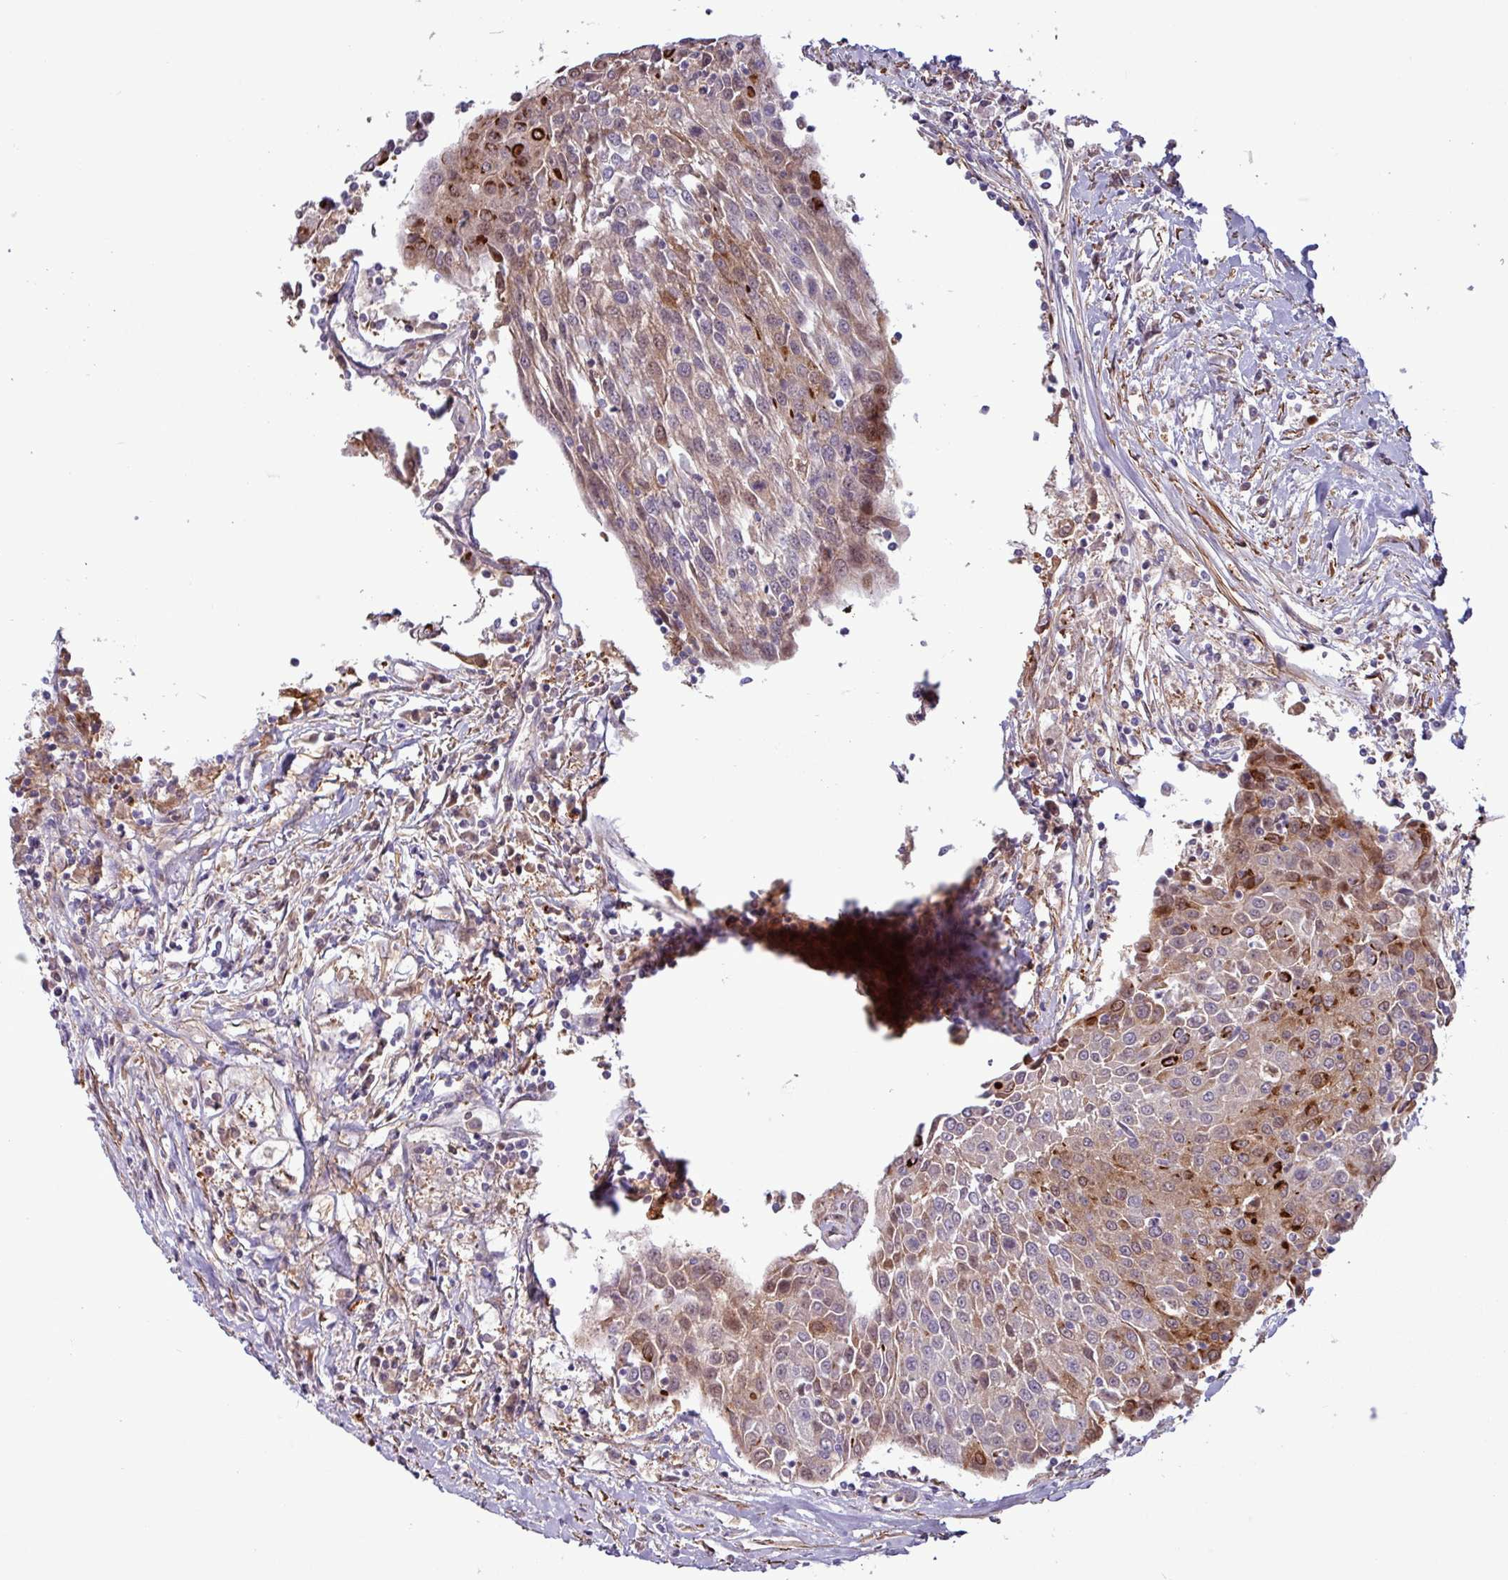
{"staining": {"intensity": "moderate", "quantity": "<25%", "location": "cytoplasmic/membranous"}, "tissue": "urothelial cancer", "cell_type": "Tumor cells", "image_type": "cancer", "snomed": [{"axis": "morphology", "description": "Urothelial carcinoma, High grade"}, {"axis": "topography", "description": "Urinary bladder"}], "caption": "High-magnification brightfield microscopy of urothelial cancer stained with DAB (3,3'-diaminobenzidine) (brown) and counterstained with hematoxylin (blue). tumor cells exhibit moderate cytoplasmic/membranous staining is present in approximately<25% of cells.", "gene": "PCED1A", "patient": {"sex": "female", "age": 85}}